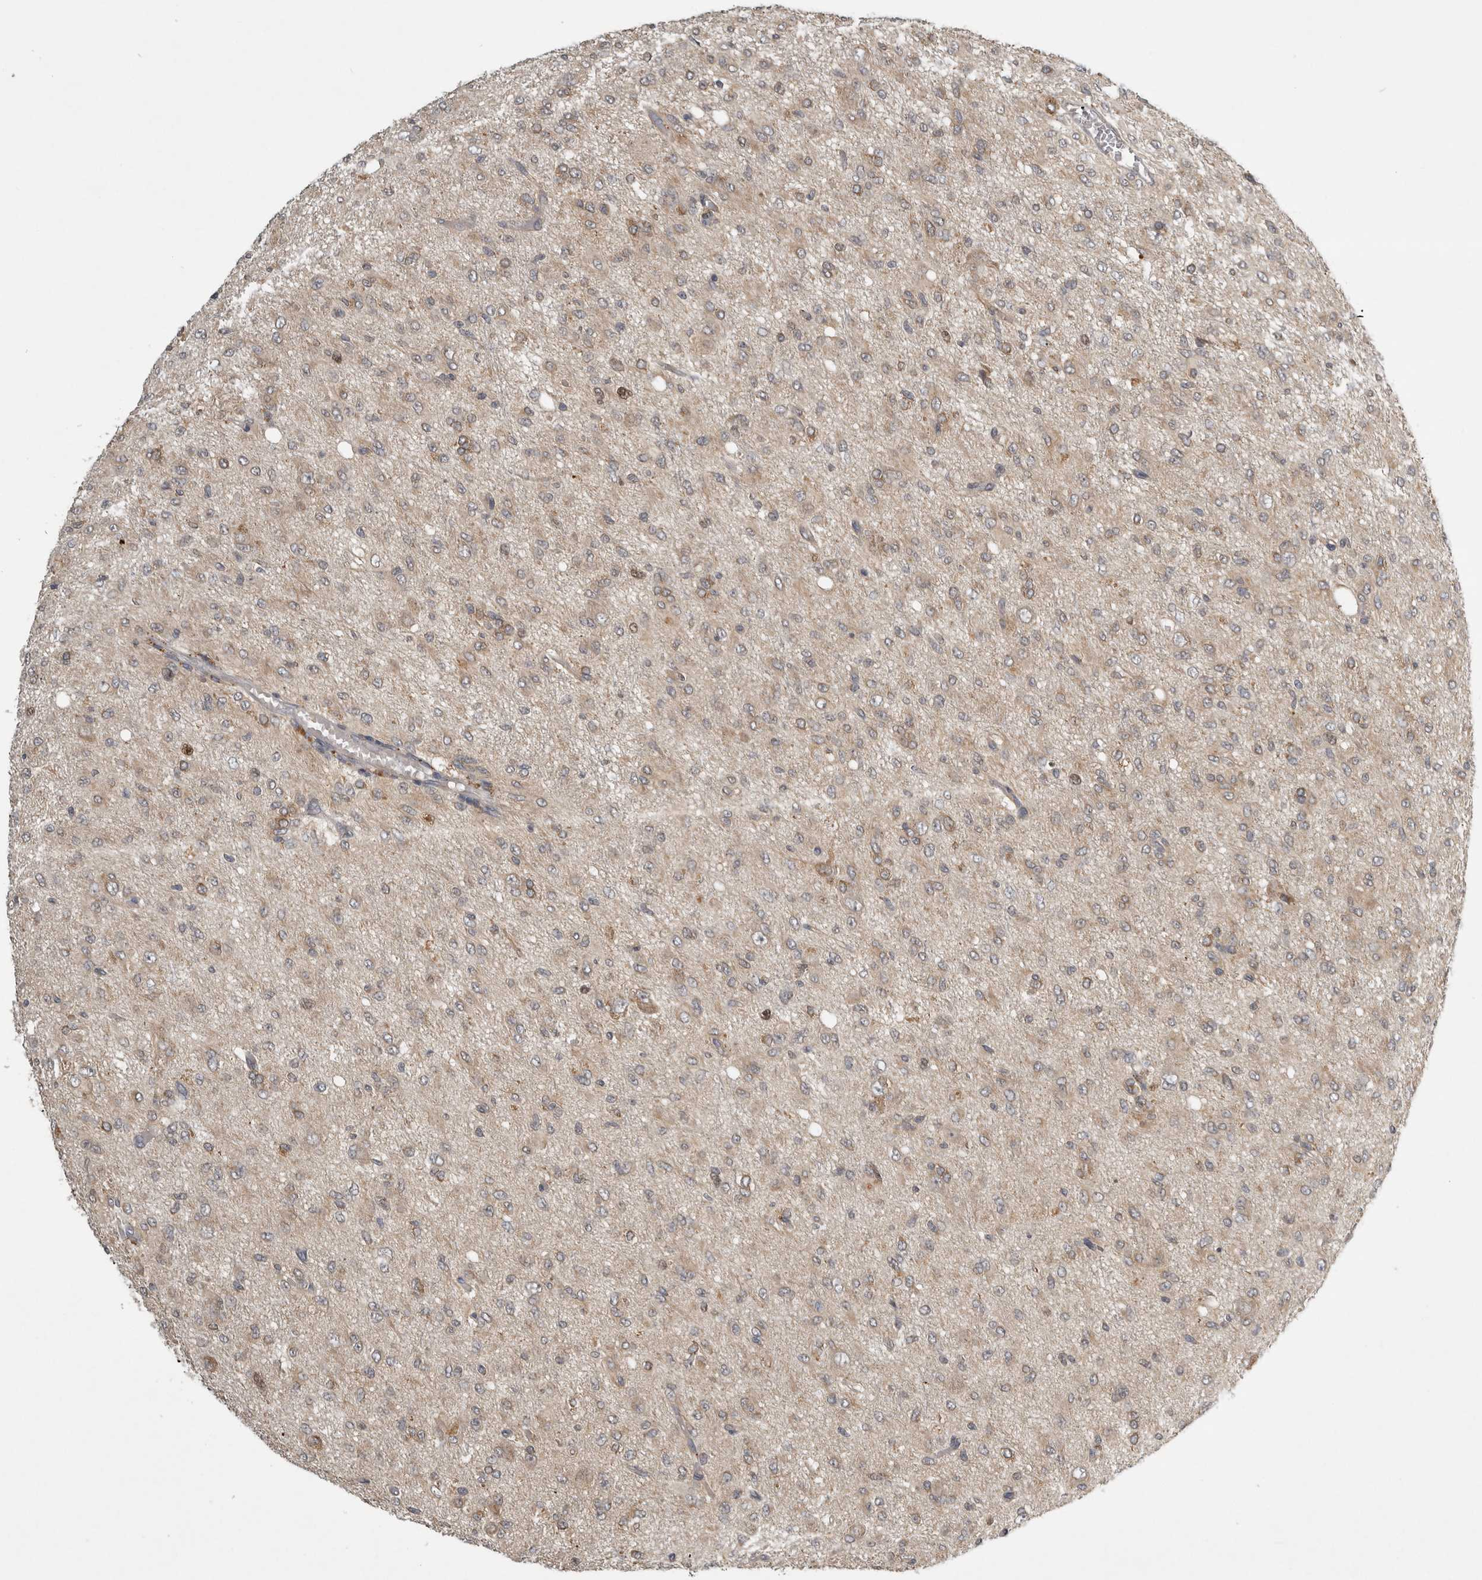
{"staining": {"intensity": "weak", "quantity": "<25%", "location": "cytoplasmic/membranous"}, "tissue": "glioma", "cell_type": "Tumor cells", "image_type": "cancer", "snomed": [{"axis": "morphology", "description": "Glioma, malignant, High grade"}, {"axis": "topography", "description": "Brain"}], "caption": "Glioma stained for a protein using immunohistochemistry (IHC) shows no expression tumor cells.", "gene": "TRMT61B", "patient": {"sex": "female", "age": 59}}